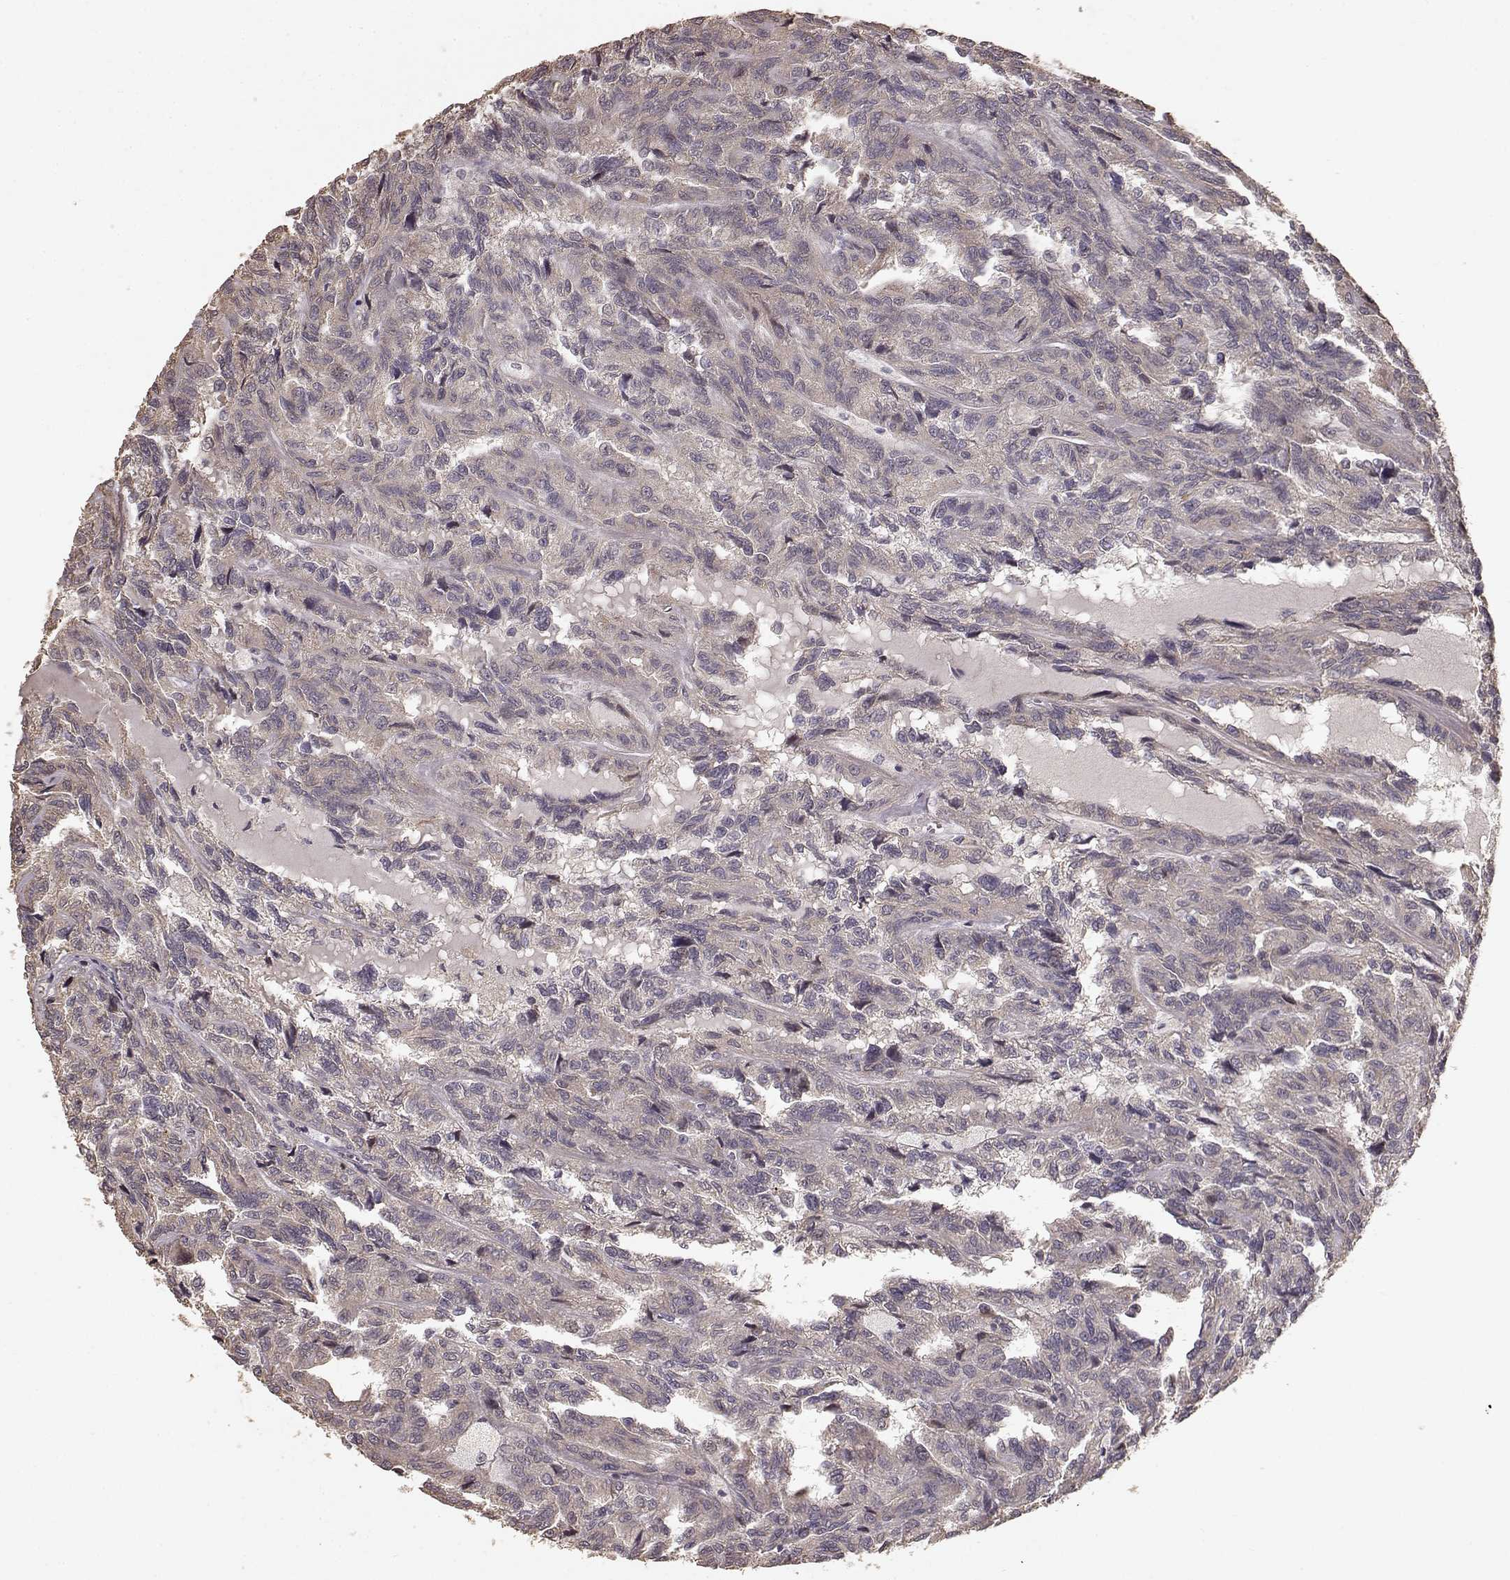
{"staining": {"intensity": "moderate", "quantity": "25%-75%", "location": "cytoplasmic/membranous"}, "tissue": "renal cancer", "cell_type": "Tumor cells", "image_type": "cancer", "snomed": [{"axis": "morphology", "description": "Adenocarcinoma, NOS"}, {"axis": "topography", "description": "Kidney"}], "caption": "The histopathology image shows staining of renal cancer, revealing moderate cytoplasmic/membranous protein expression (brown color) within tumor cells.", "gene": "USP15", "patient": {"sex": "male", "age": 79}}